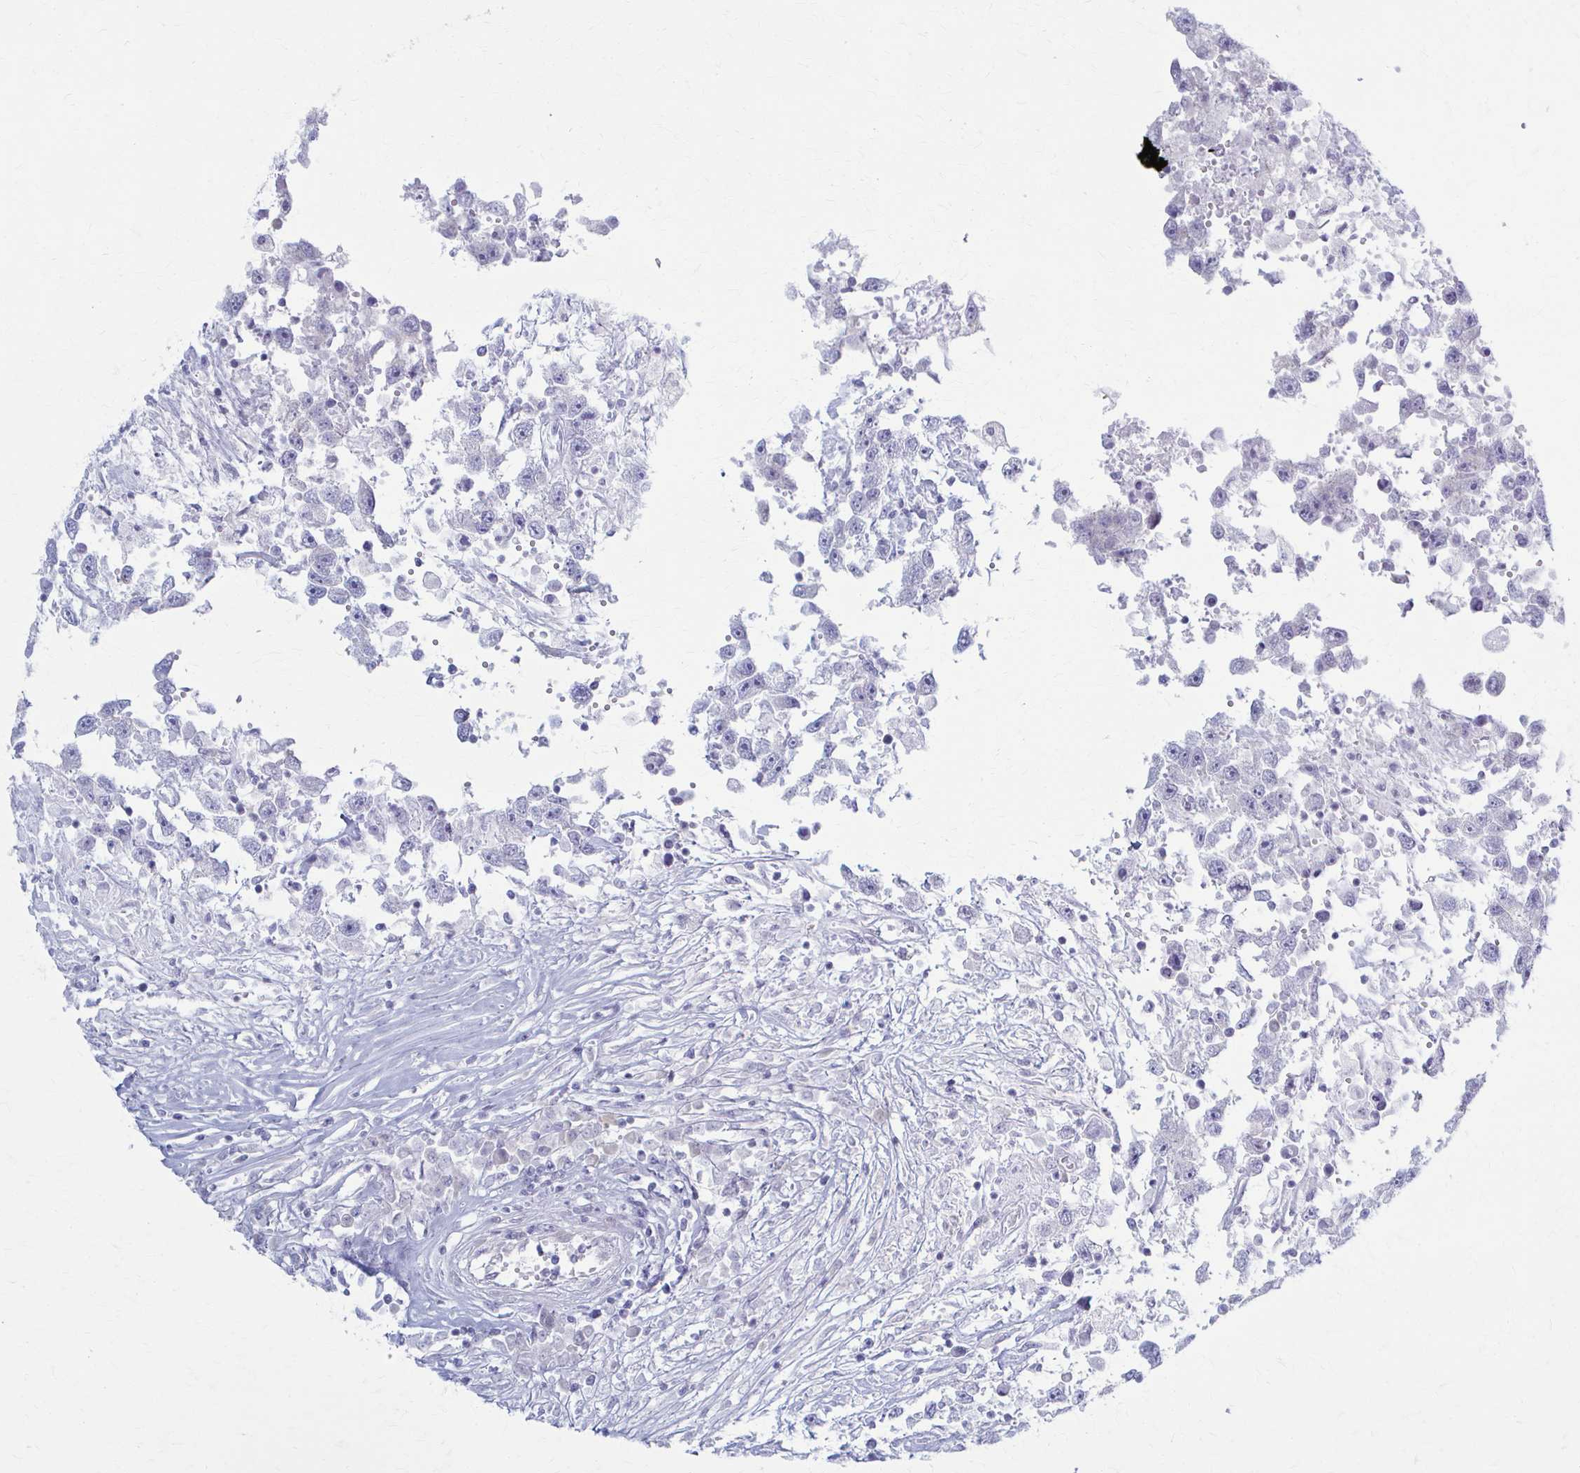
{"staining": {"intensity": "negative", "quantity": "none", "location": "none"}, "tissue": "testis cancer", "cell_type": "Tumor cells", "image_type": "cancer", "snomed": [{"axis": "morphology", "description": "Carcinoma, Embryonal, NOS"}, {"axis": "topography", "description": "Testis"}], "caption": "Tumor cells are negative for brown protein staining in testis cancer.", "gene": "PRKRA", "patient": {"sex": "male", "age": 83}}